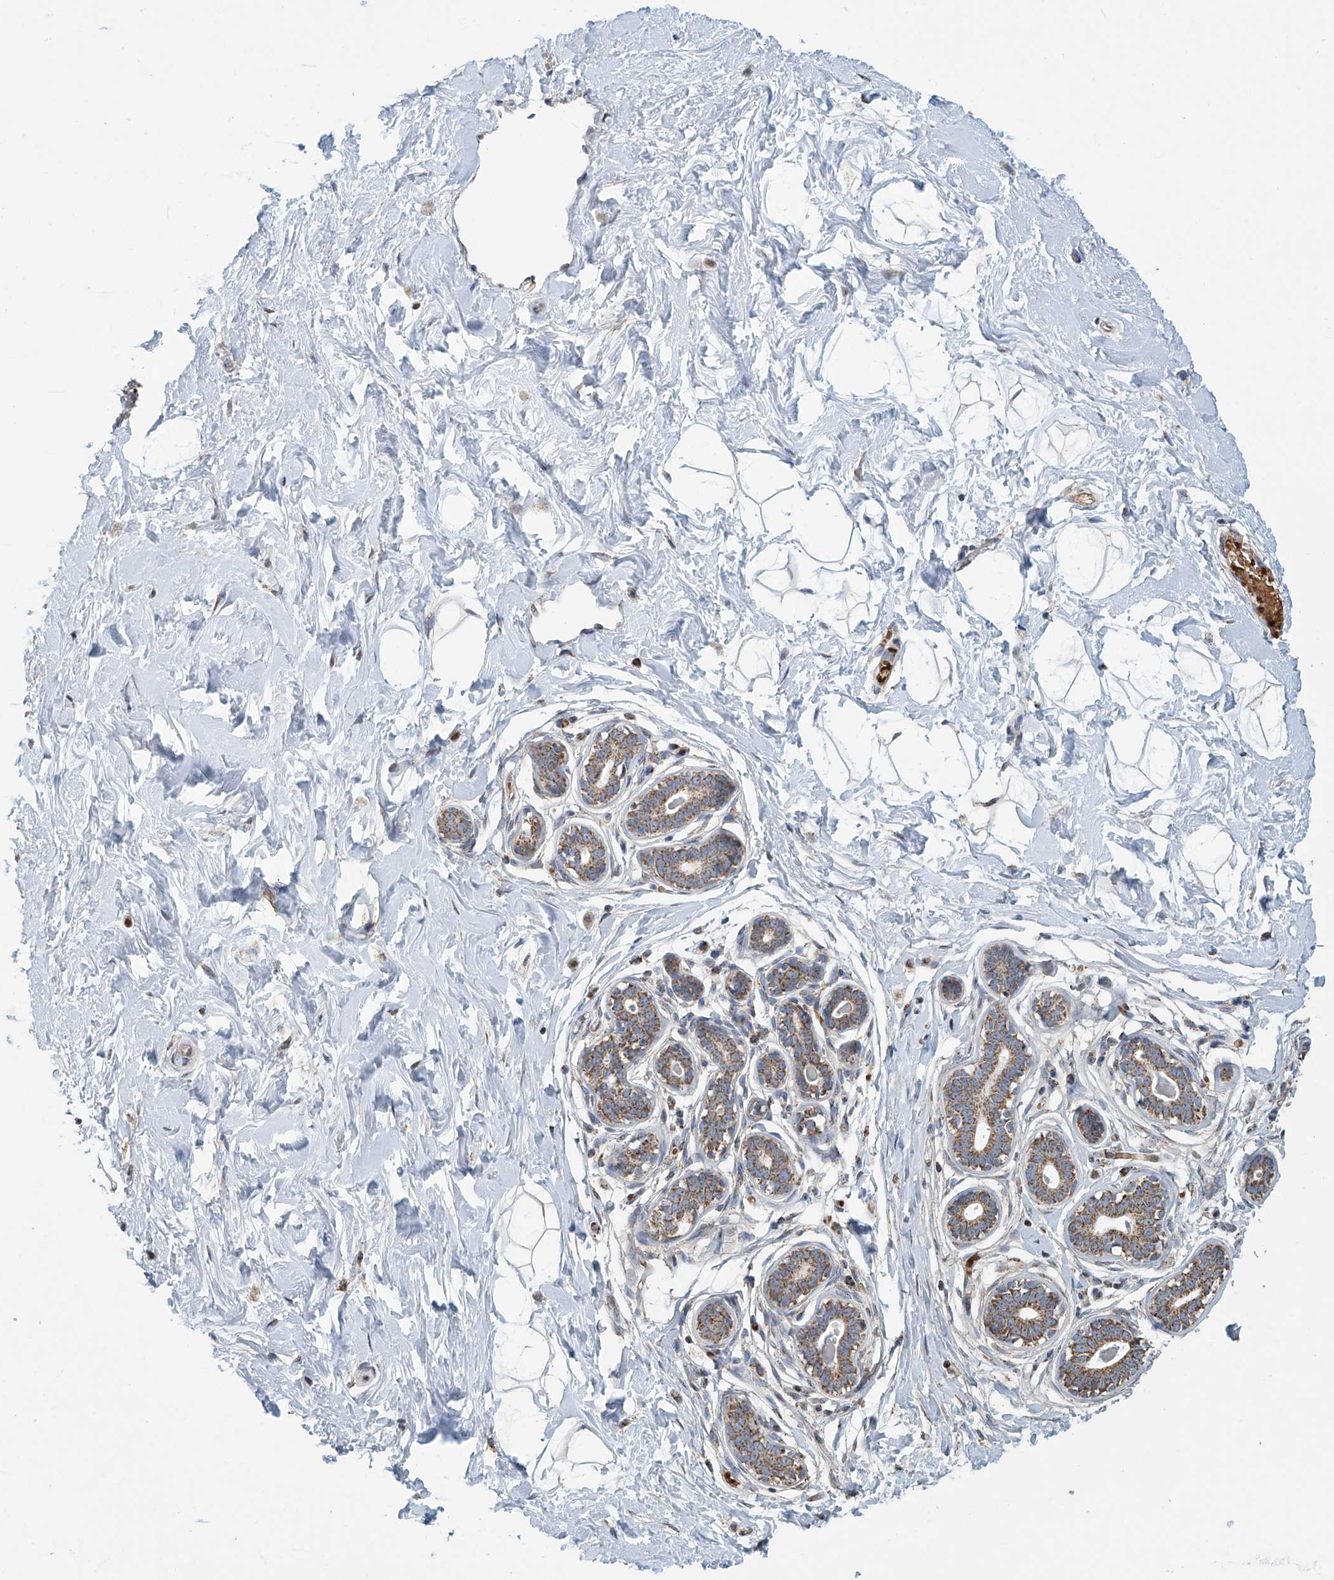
{"staining": {"intensity": "negative", "quantity": "none", "location": "none"}, "tissue": "breast", "cell_type": "Adipocytes", "image_type": "normal", "snomed": [{"axis": "morphology", "description": "Normal tissue, NOS"}, {"axis": "morphology", "description": "Adenoma, NOS"}, {"axis": "topography", "description": "Breast"}], "caption": "There is no significant positivity in adipocytes of breast. The staining is performed using DAB brown chromogen with nuclei counter-stained in using hematoxylin.", "gene": "COMMD1", "patient": {"sex": "female", "age": 23}}